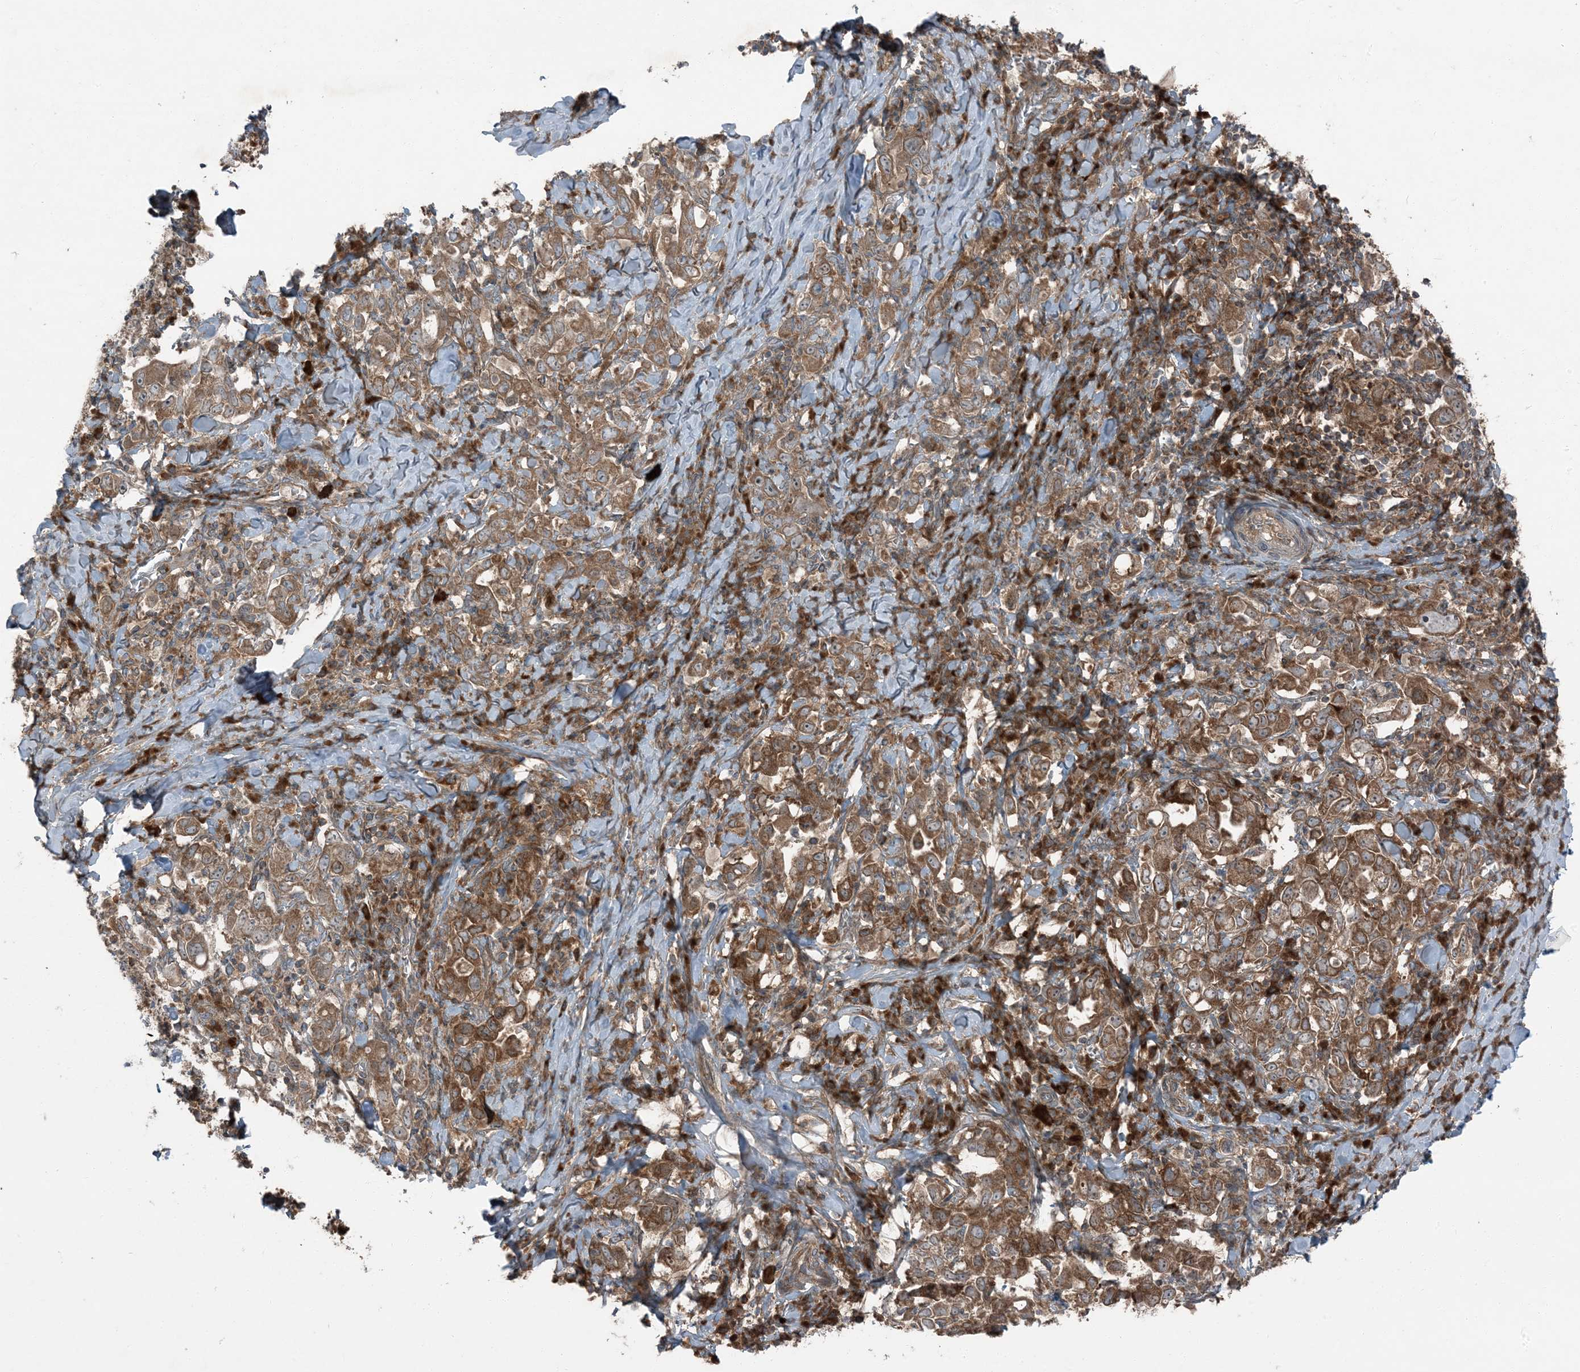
{"staining": {"intensity": "moderate", "quantity": ">75%", "location": "cytoplasmic/membranous"}, "tissue": "stomach cancer", "cell_type": "Tumor cells", "image_type": "cancer", "snomed": [{"axis": "morphology", "description": "Adenocarcinoma, NOS"}, {"axis": "topography", "description": "Stomach, upper"}], "caption": "IHC image of neoplastic tissue: human stomach adenocarcinoma stained using immunohistochemistry reveals medium levels of moderate protein expression localized specifically in the cytoplasmic/membranous of tumor cells, appearing as a cytoplasmic/membranous brown color.", "gene": "RAB3GAP1", "patient": {"sex": "male", "age": 62}}